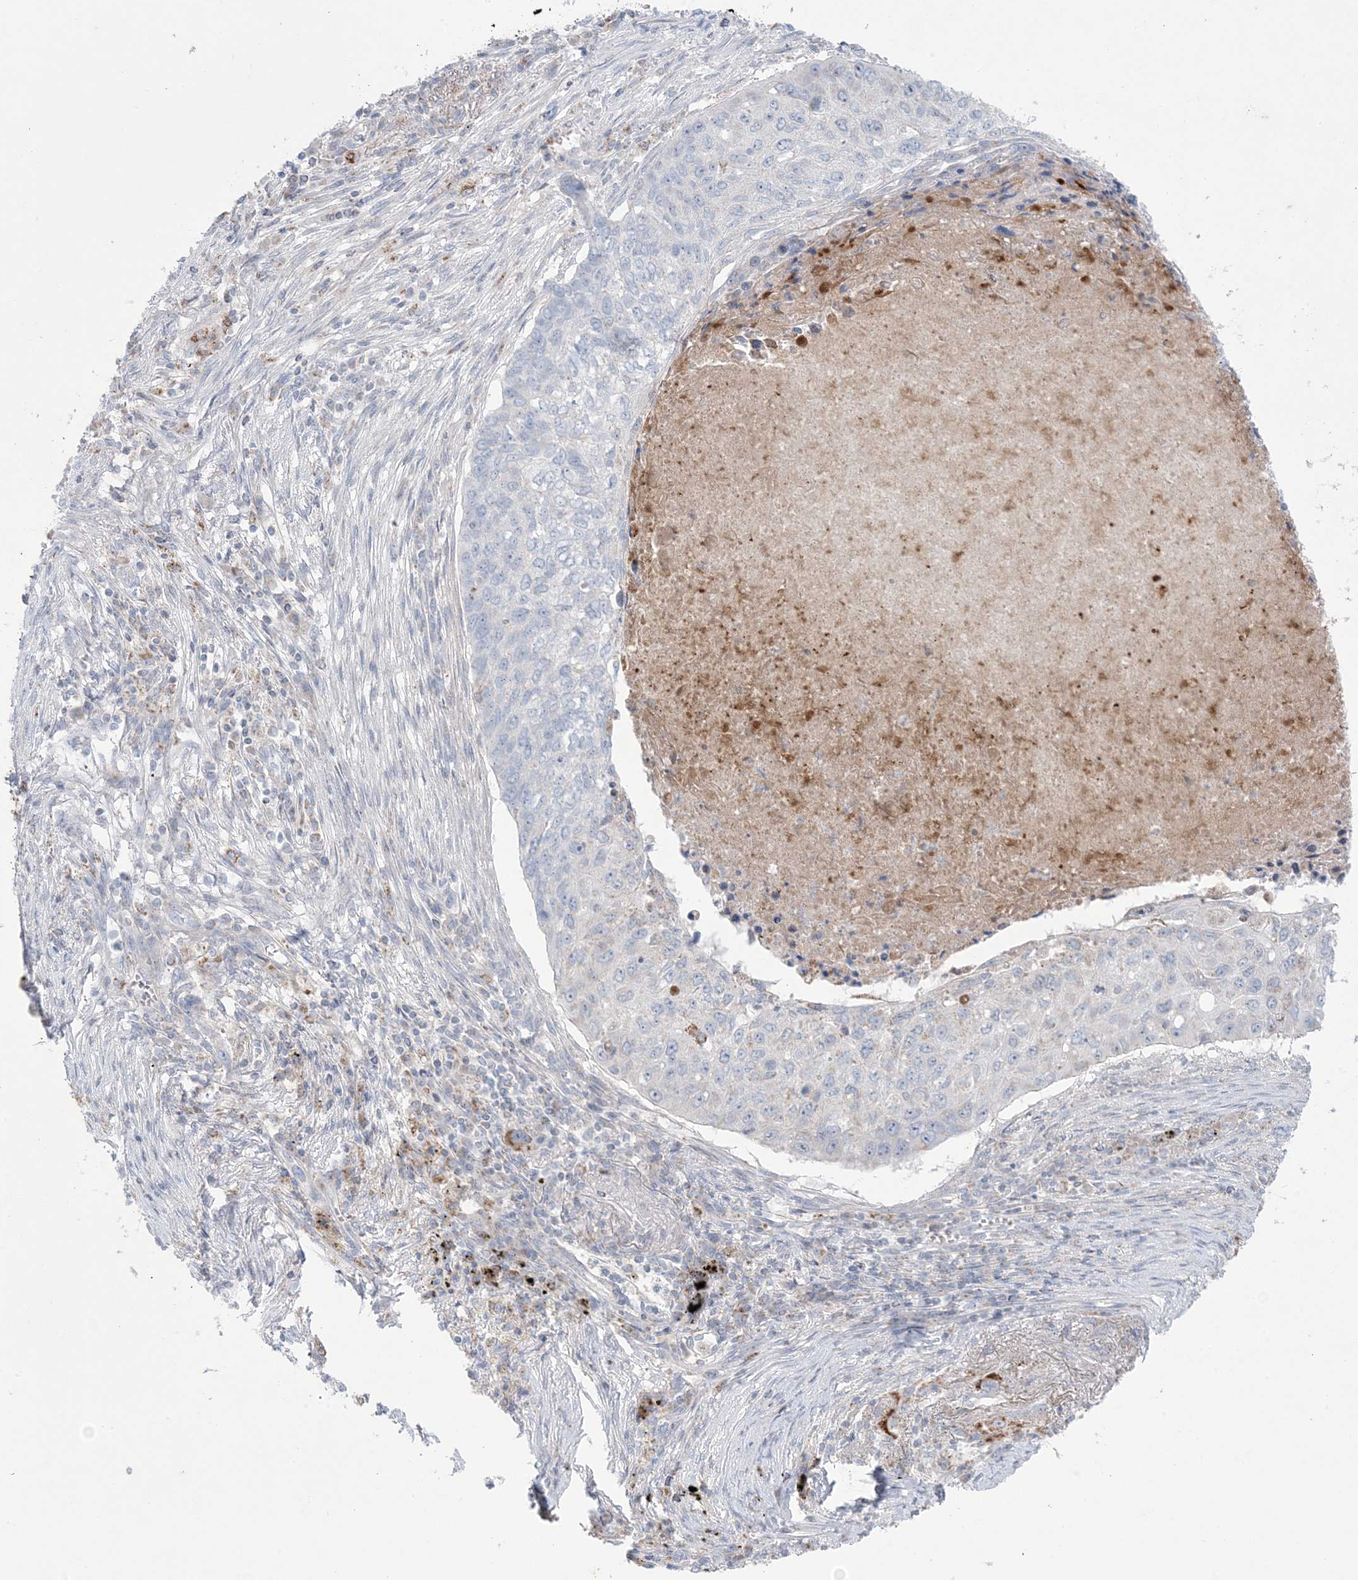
{"staining": {"intensity": "negative", "quantity": "none", "location": "none"}, "tissue": "lung cancer", "cell_type": "Tumor cells", "image_type": "cancer", "snomed": [{"axis": "morphology", "description": "Squamous cell carcinoma, NOS"}, {"axis": "topography", "description": "Lung"}], "caption": "A photomicrograph of lung cancer (squamous cell carcinoma) stained for a protein shows no brown staining in tumor cells.", "gene": "KCTD6", "patient": {"sex": "female", "age": 63}}